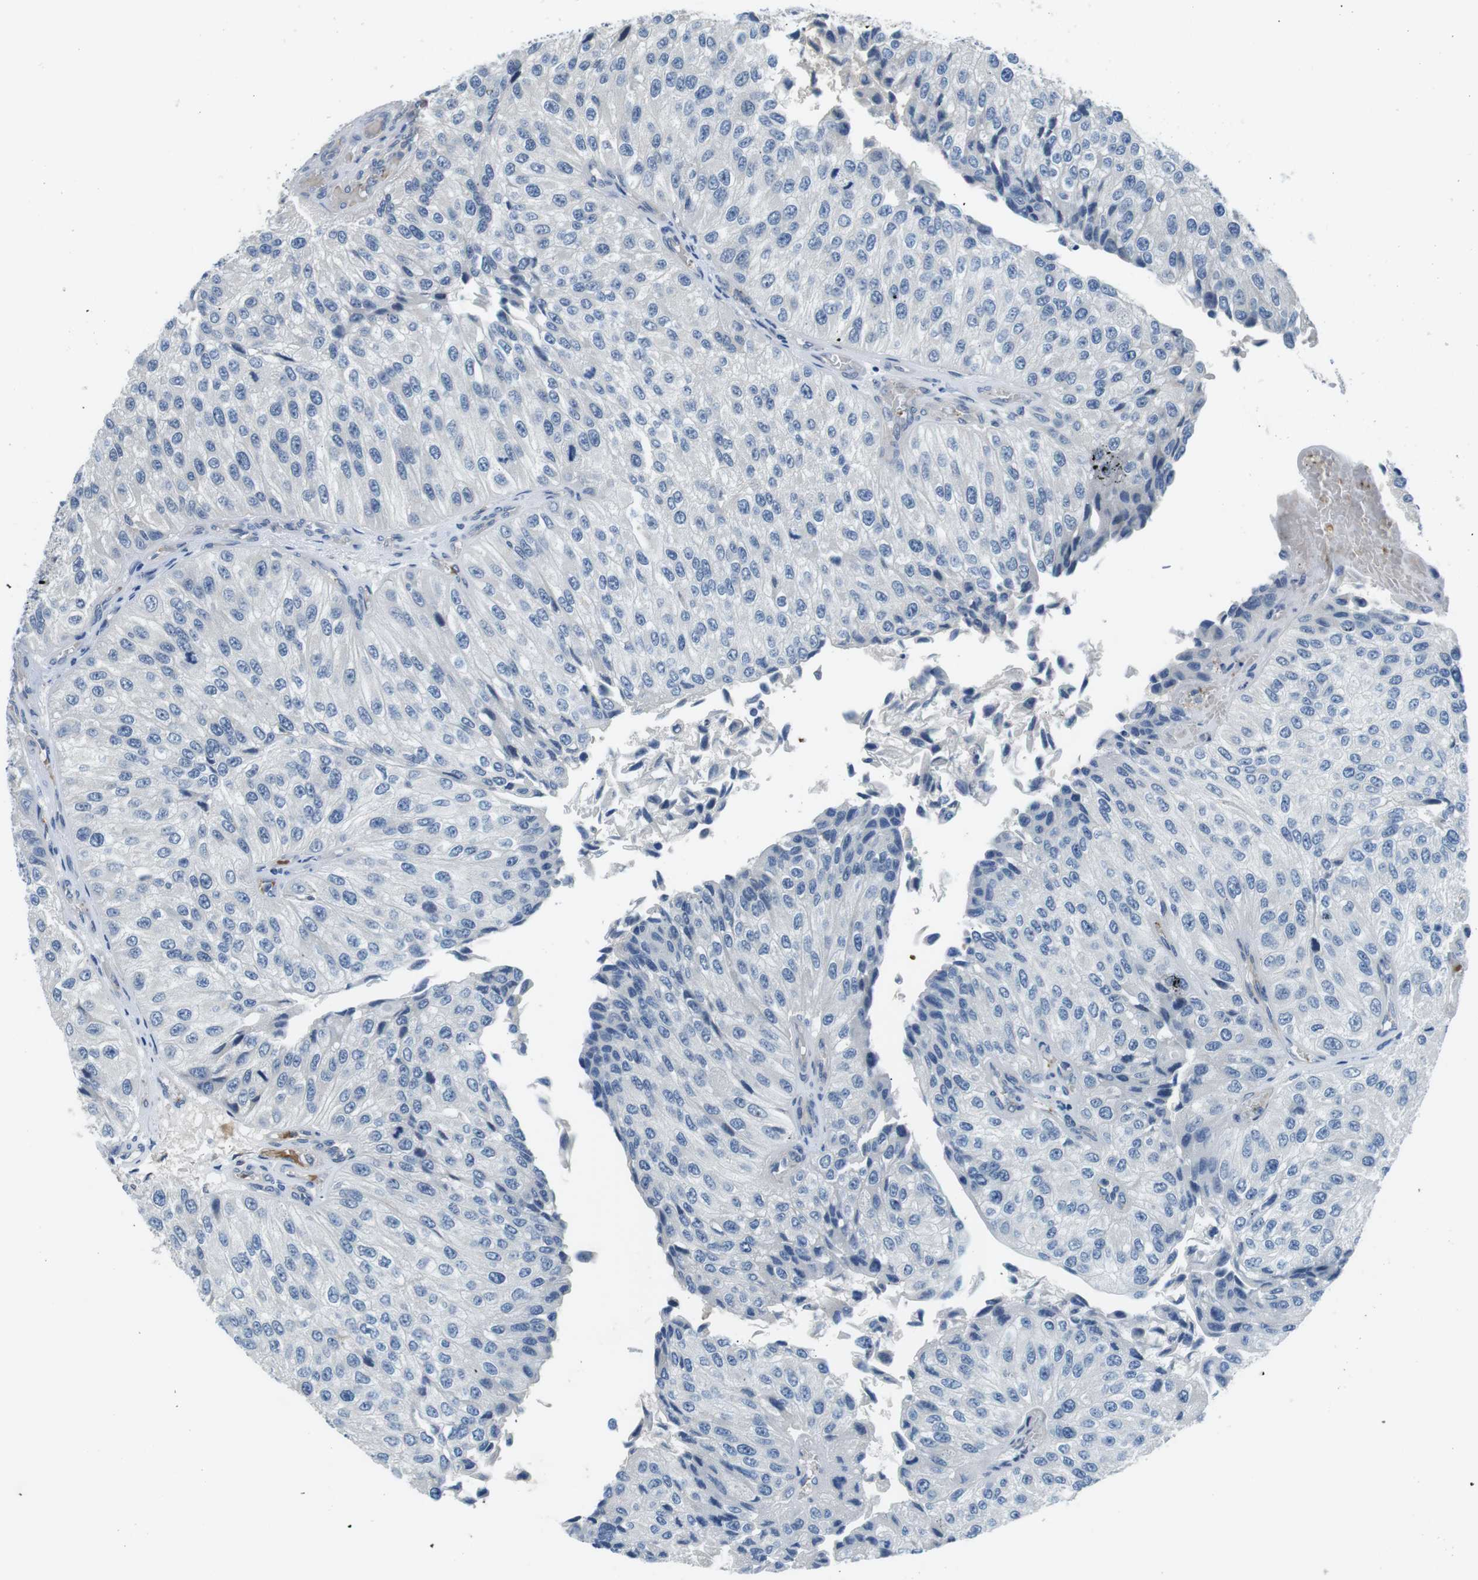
{"staining": {"intensity": "negative", "quantity": "none", "location": "none"}, "tissue": "urothelial cancer", "cell_type": "Tumor cells", "image_type": "cancer", "snomed": [{"axis": "morphology", "description": "Urothelial carcinoma, High grade"}, {"axis": "topography", "description": "Kidney"}, {"axis": "topography", "description": "Urinary bladder"}], "caption": "Tumor cells are negative for brown protein staining in high-grade urothelial carcinoma.", "gene": "WSCD1", "patient": {"sex": "male", "age": 77}}